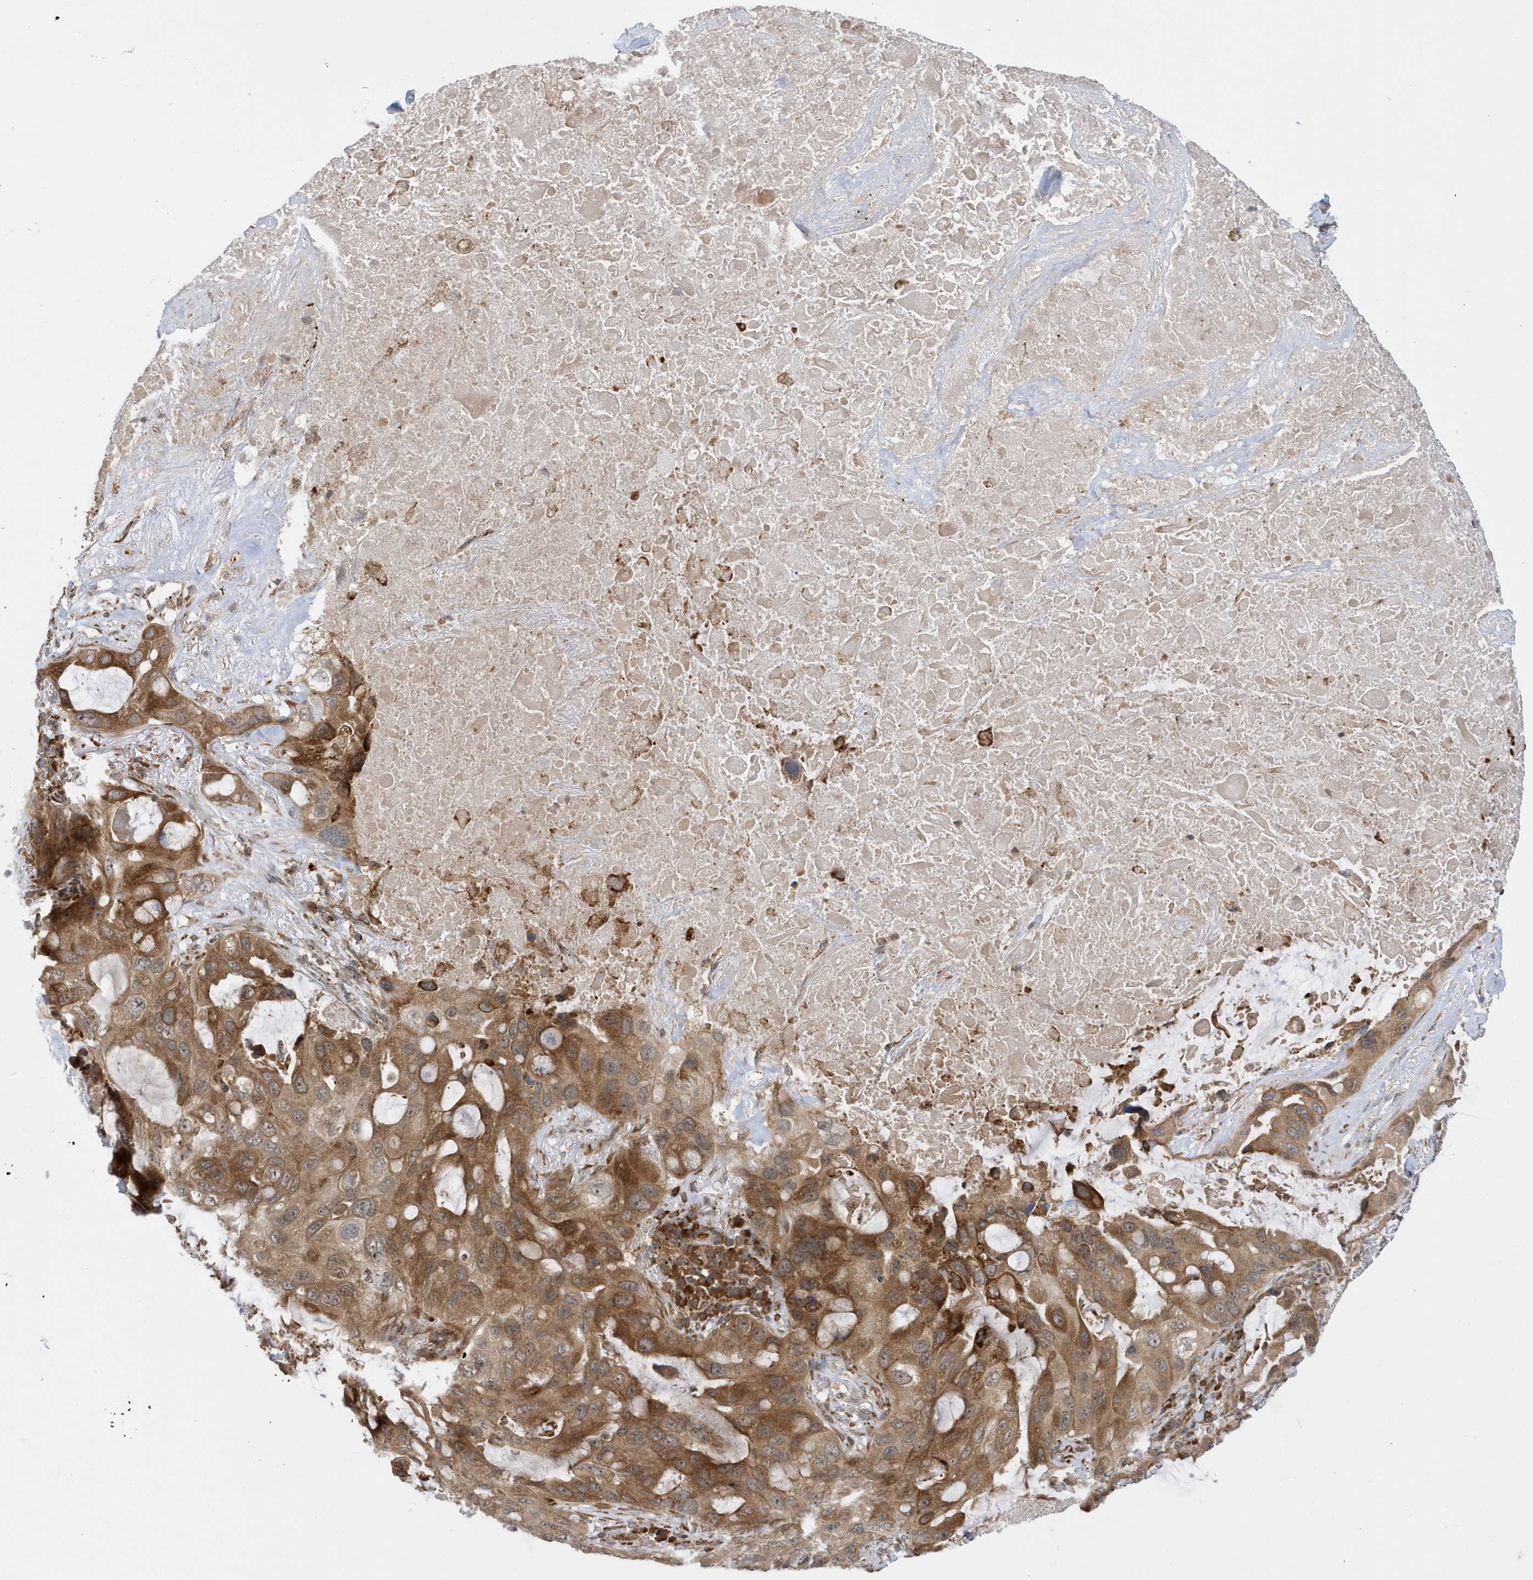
{"staining": {"intensity": "moderate", "quantity": ">75%", "location": "cytoplasmic/membranous"}, "tissue": "lung cancer", "cell_type": "Tumor cells", "image_type": "cancer", "snomed": [{"axis": "morphology", "description": "Squamous cell carcinoma, NOS"}, {"axis": "topography", "description": "Lung"}], "caption": "Protein staining reveals moderate cytoplasmic/membranous expression in approximately >75% of tumor cells in lung cancer (squamous cell carcinoma). The protein is shown in brown color, while the nuclei are stained blue.", "gene": "METTL21A", "patient": {"sex": "female", "age": 73}}